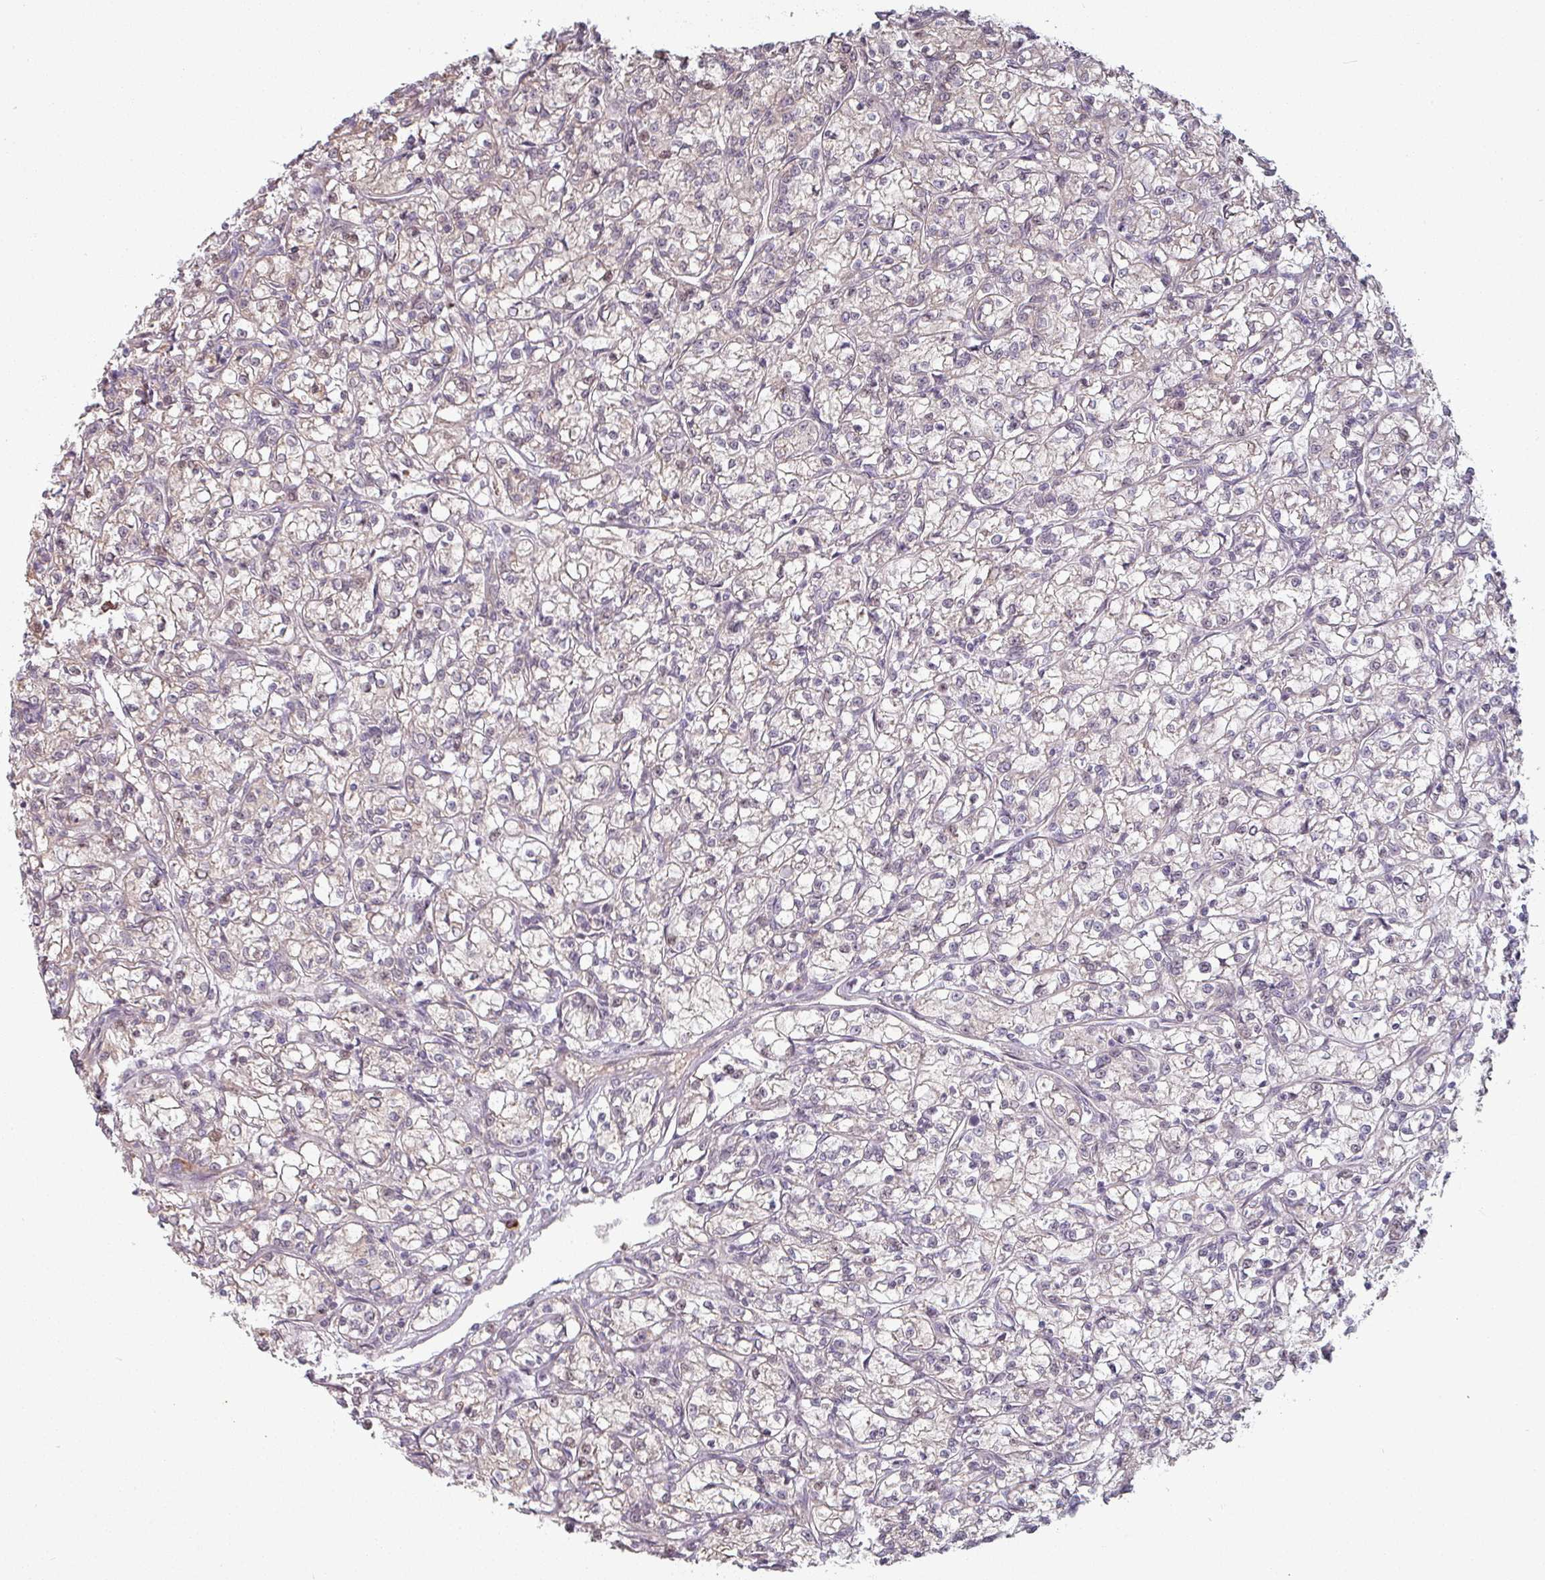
{"staining": {"intensity": "negative", "quantity": "none", "location": "none"}, "tissue": "renal cancer", "cell_type": "Tumor cells", "image_type": "cancer", "snomed": [{"axis": "morphology", "description": "Adenocarcinoma, NOS"}, {"axis": "topography", "description": "Kidney"}], "caption": "Tumor cells show no significant positivity in adenocarcinoma (renal).", "gene": "PLEKHJ1", "patient": {"sex": "female", "age": 59}}